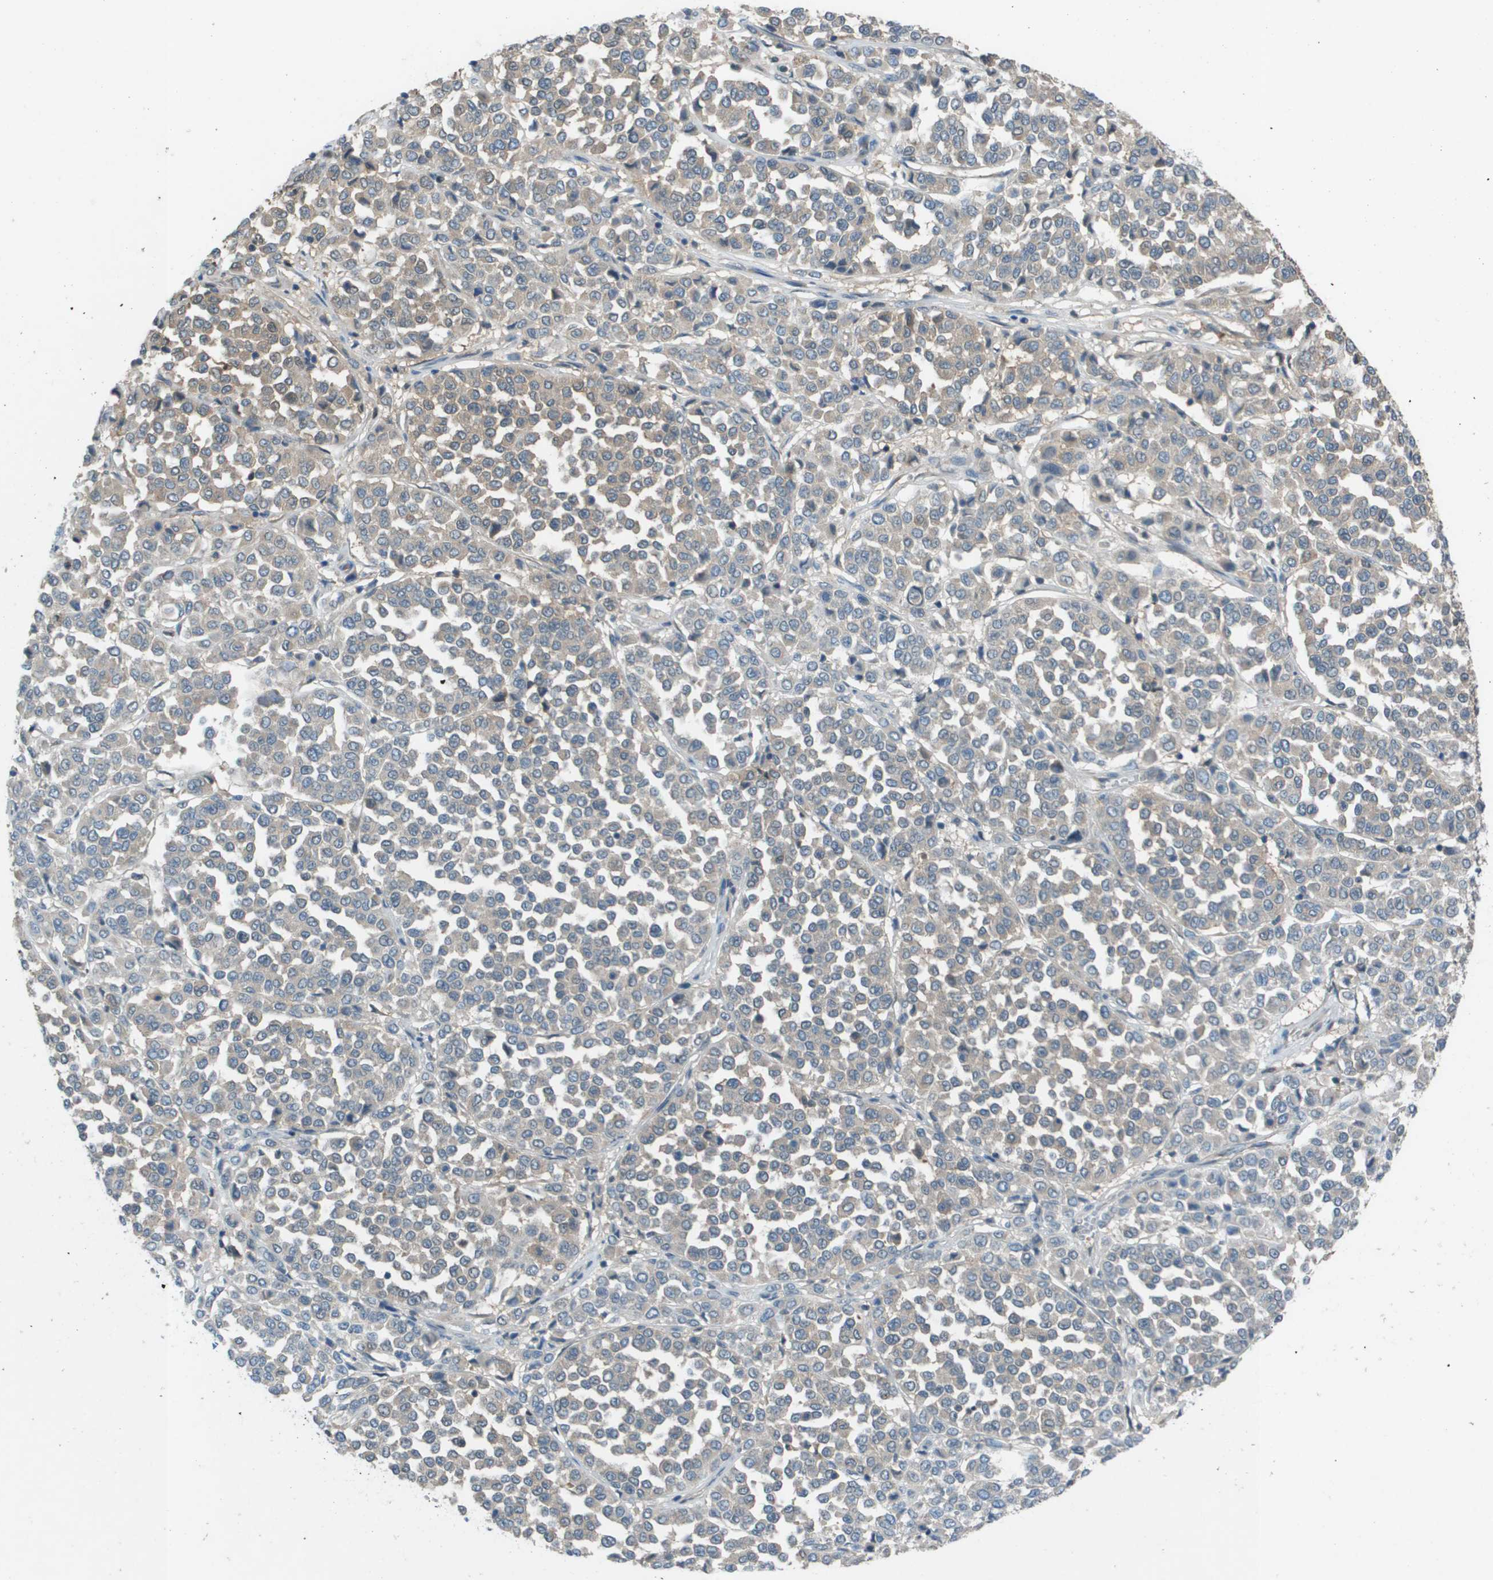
{"staining": {"intensity": "weak", "quantity": "25%-75%", "location": "cytoplasmic/membranous"}, "tissue": "melanoma", "cell_type": "Tumor cells", "image_type": "cancer", "snomed": [{"axis": "morphology", "description": "Malignant melanoma, Metastatic site"}, {"axis": "topography", "description": "Pancreas"}], "caption": "Melanoma stained with a protein marker demonstrates weak staining in tumor cells.", "gene": "CAMK4", "patient": {"sex": "female", "age": 30}}